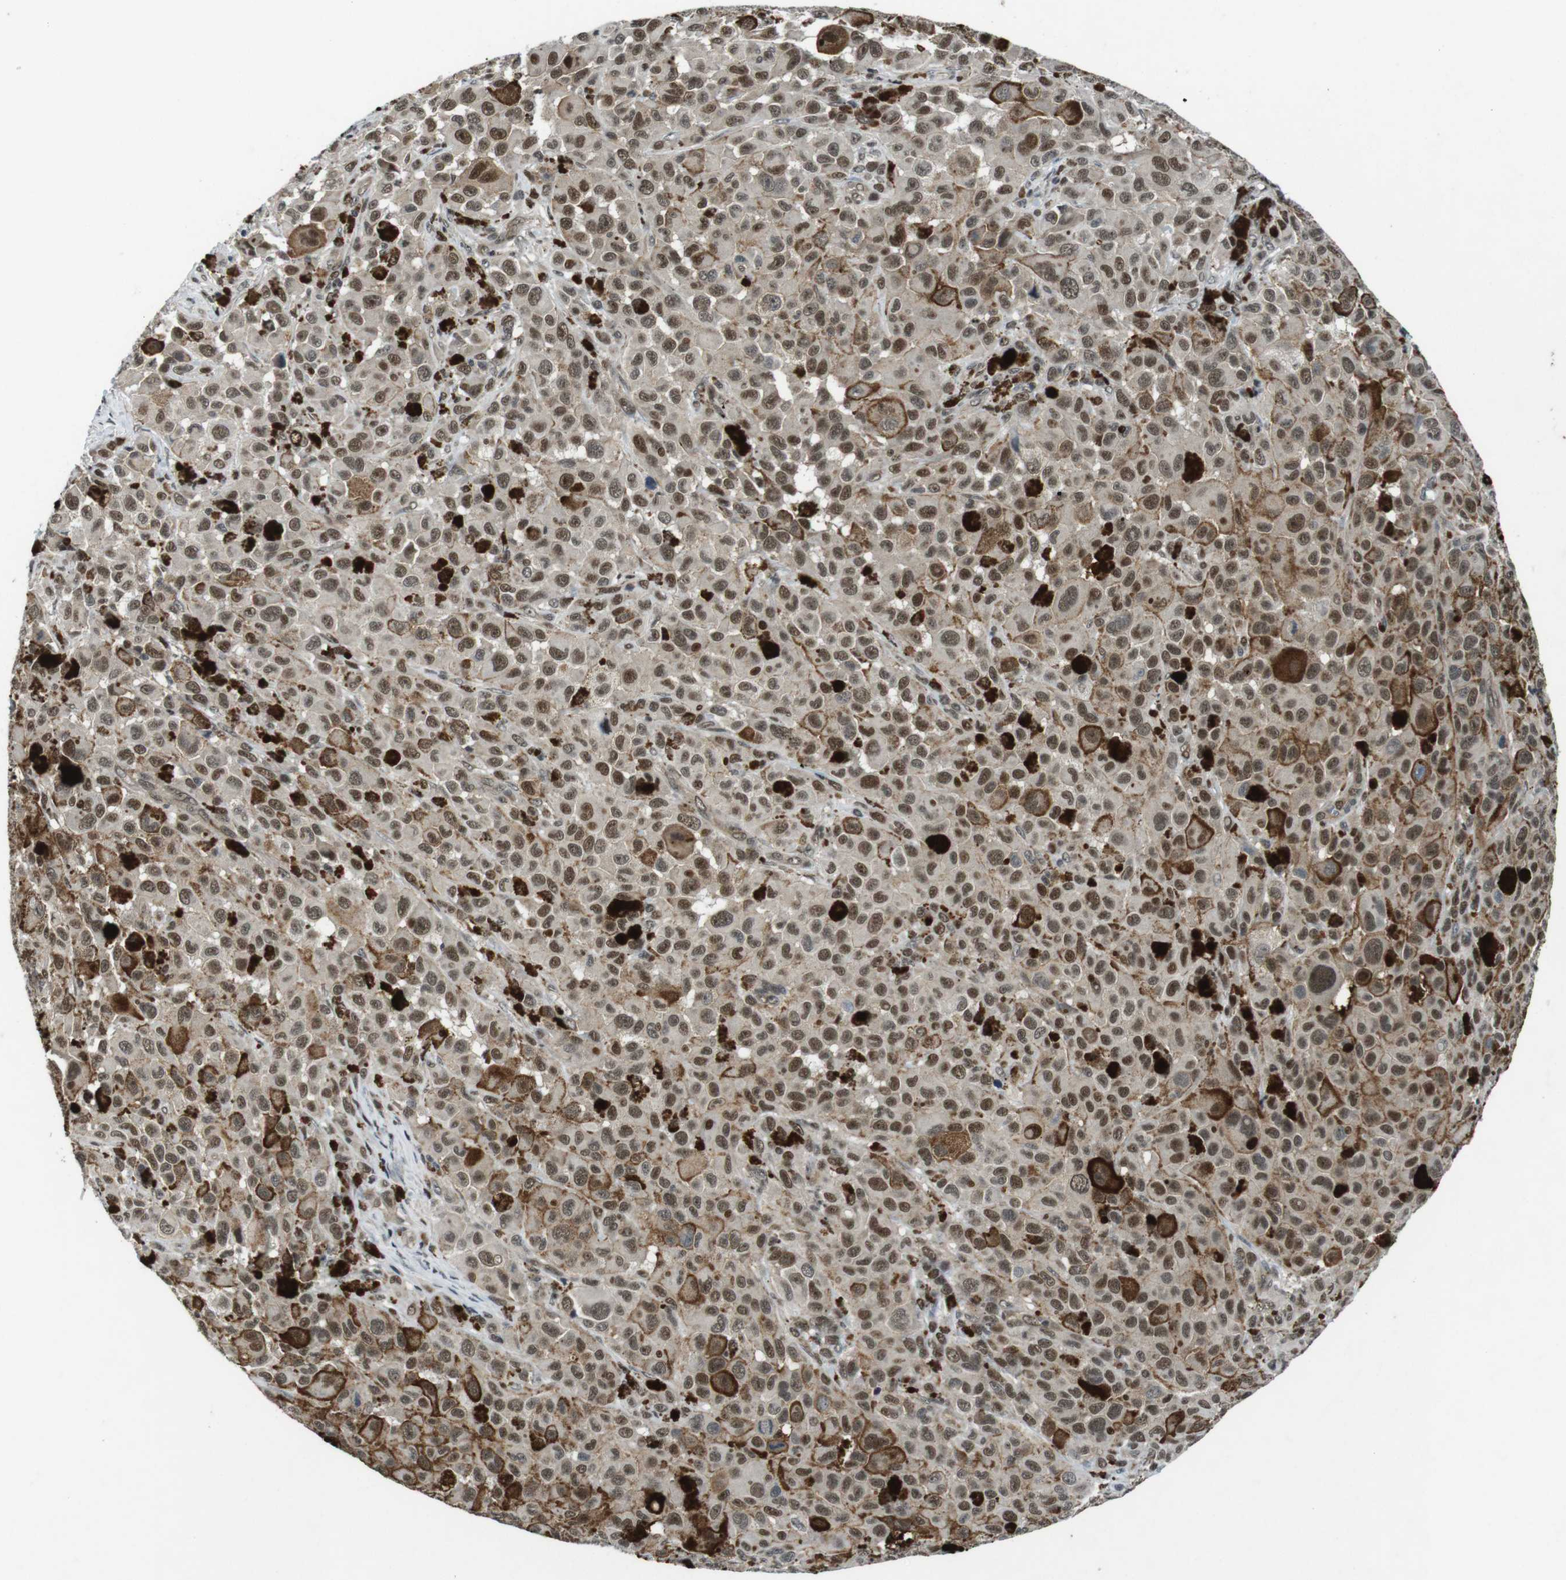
{"staining": {"intensity": "moderate", "quantity": ">75%", "location": "nuclear"}, "tissue": "melanoma", "cell_type": "Tumor cells", "image_type": "cancer", "snomed": [{"axis": "morphology", "description": "Malignant melanoma, NOS"}, {"axis": "topography", "description": "Skin"}], "caption": "Protein staining of malignant melanoma tissue demonstrates moderate nuclear positivity in approximately >75% of tumor cells.", "gene": "MAPKAPK5", "patient": {"sex": "male", "age": 96}}